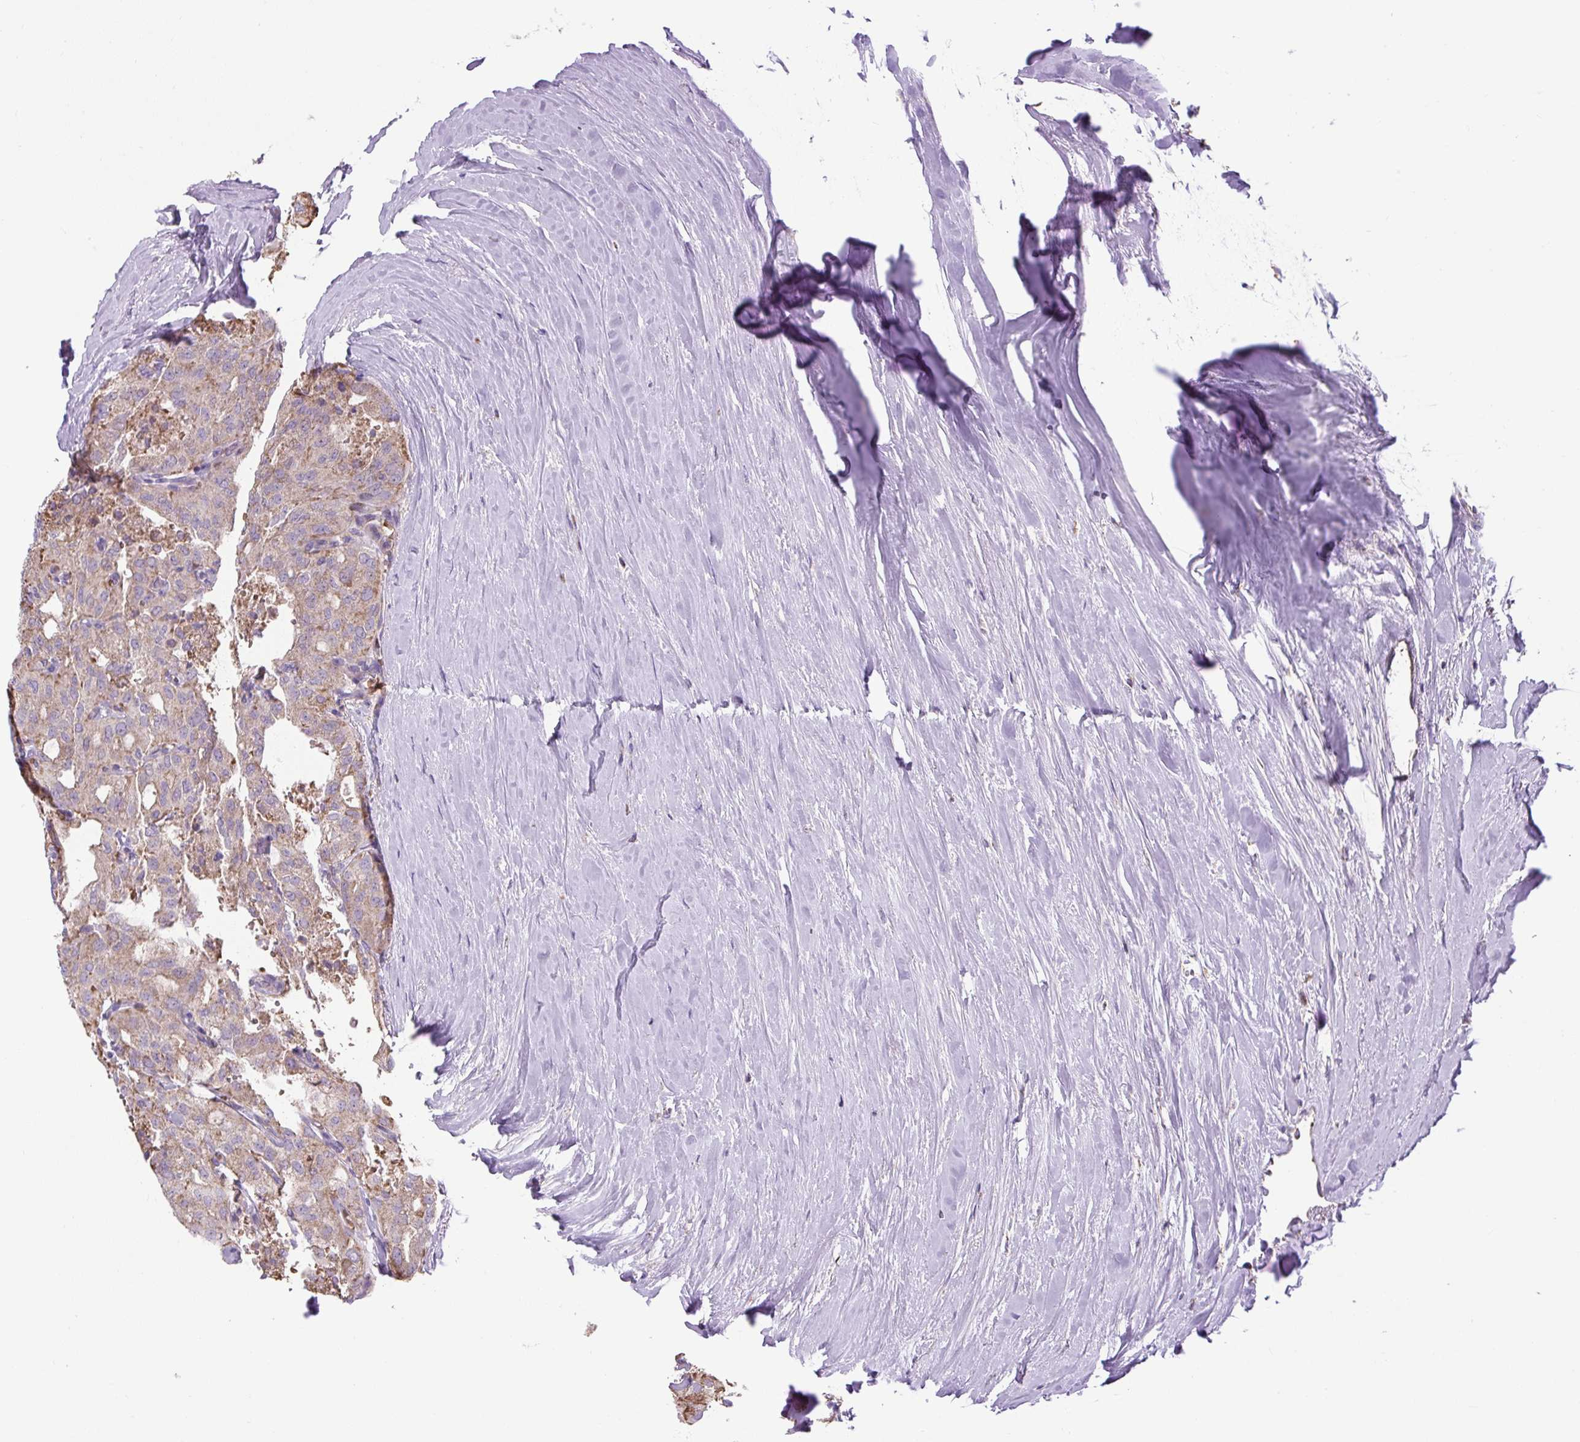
{"staining": {"intensity": "weak", "quantity": ">75%", "location": "cytoplasmic/membranous"}, "tissue": "thyroid cancer", "cell_type": "Tumor cells", "image_type": "cancer", "snomed": [{"axis": "morphology", "description": "Follicular adenoma carcinoma, NOS"}, {"axis": "topography", "description": "Thyroid gland"}], "caption": "Thyroid cancer stained with DAB (3,3'-diaminobenzidine) immunohistochemistry (IHC) reveals low levels of weak cytoplasmic/membranous expression in about >75% of tumor cells.", "gene": "PLCG1", "patient": {"sex": "male", "age": 75}}